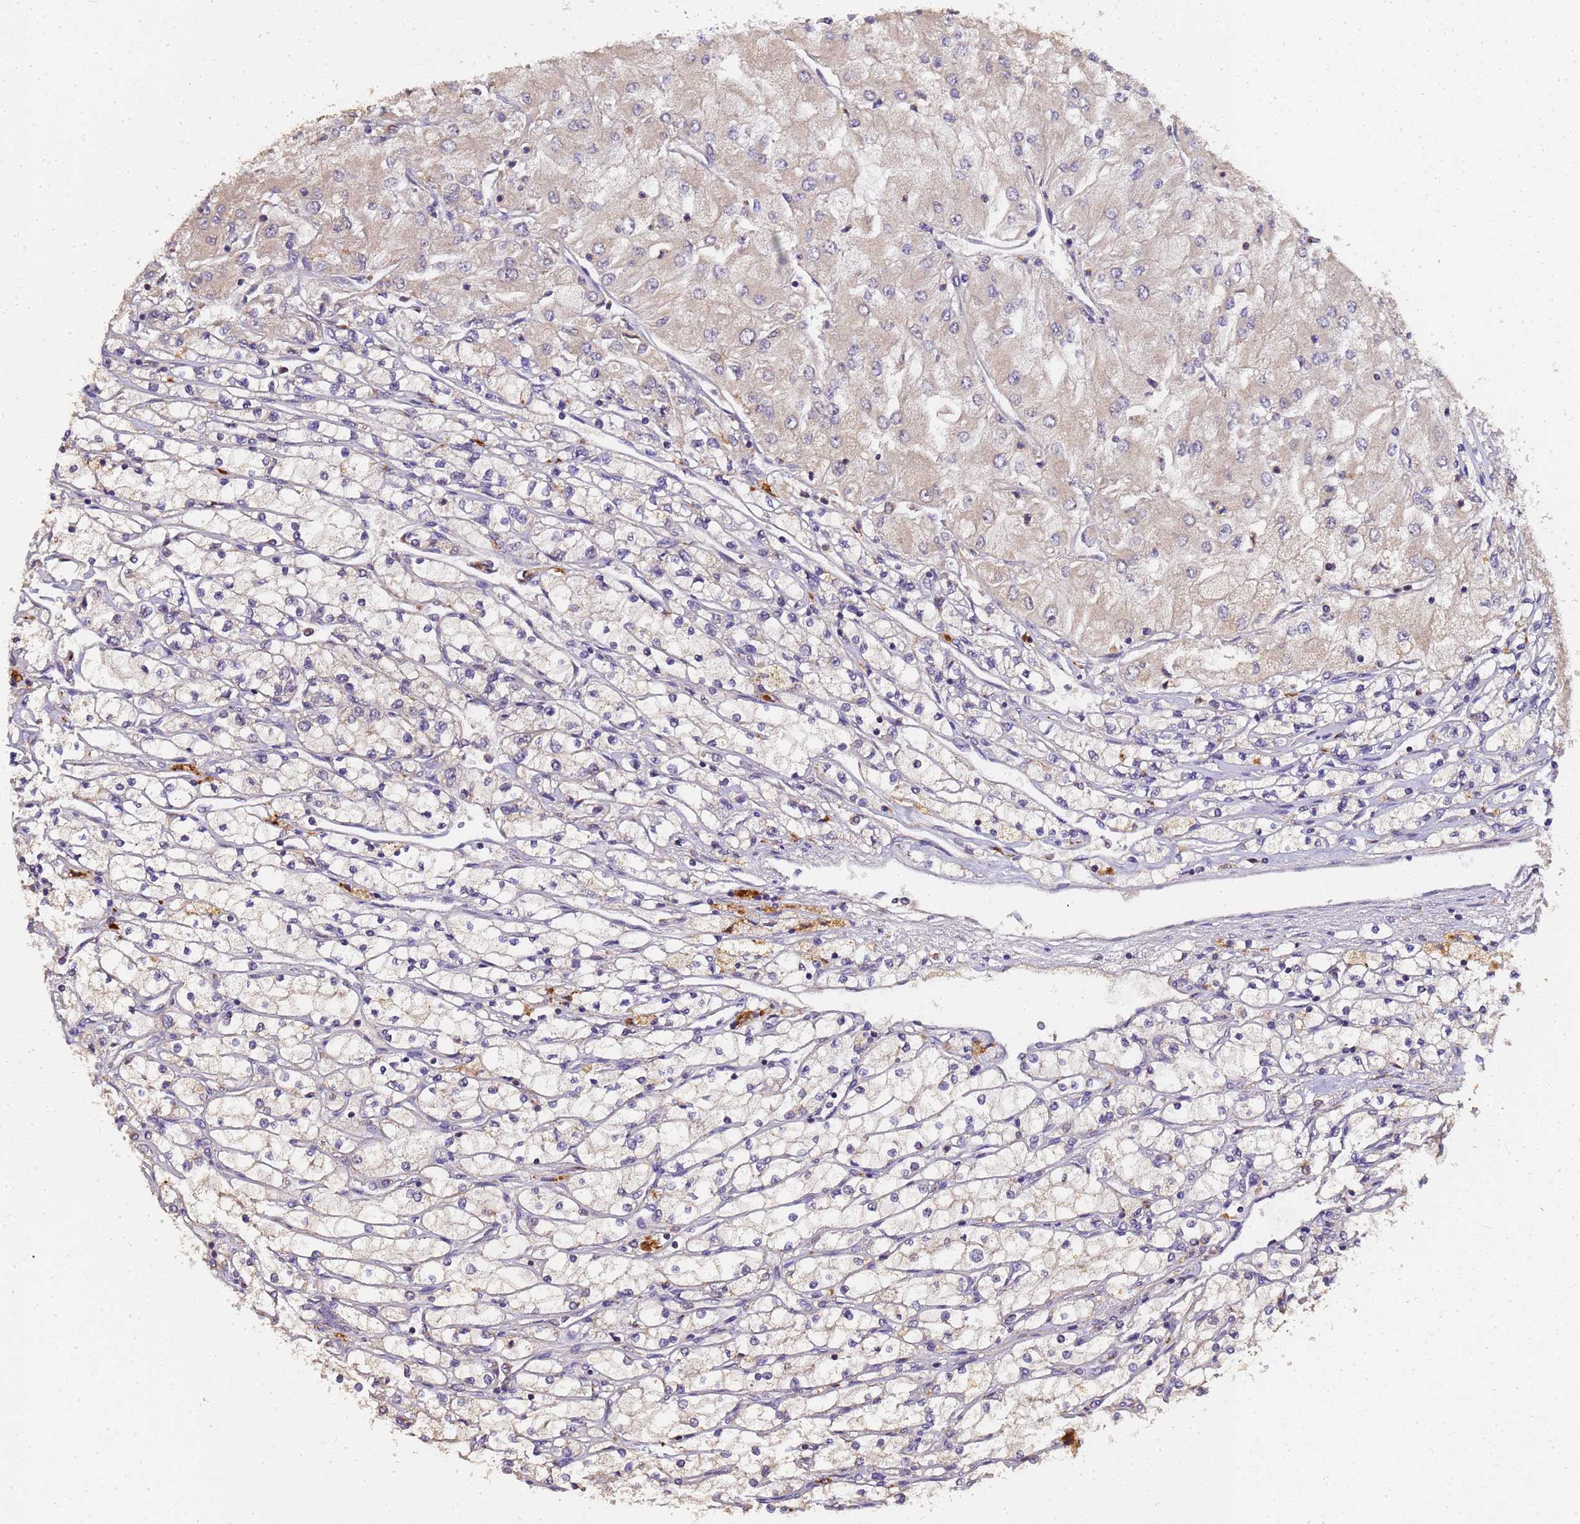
{"staining": {"intensity": "weak", "quantity": "<25%", "location": "cytoplasmic/membranous"}, "tissue": "renal cancer", "cell_type": "Tumor cells", "image_type": "cancer", "snomed": [{"axis": "morphology", "description": "Adenocarcinoma, NOS"}, {"axis": "topography", "description": "Kidney"}], "caption": "An image of human renal adenocarcinoma is negative for staining in tumor cells. (DAB immunohistochemistry (IHC) visualized using brightfield microscopy, high magnification).", "gene": "LGI4", "patient": {"sex": "male", "age": 80}}